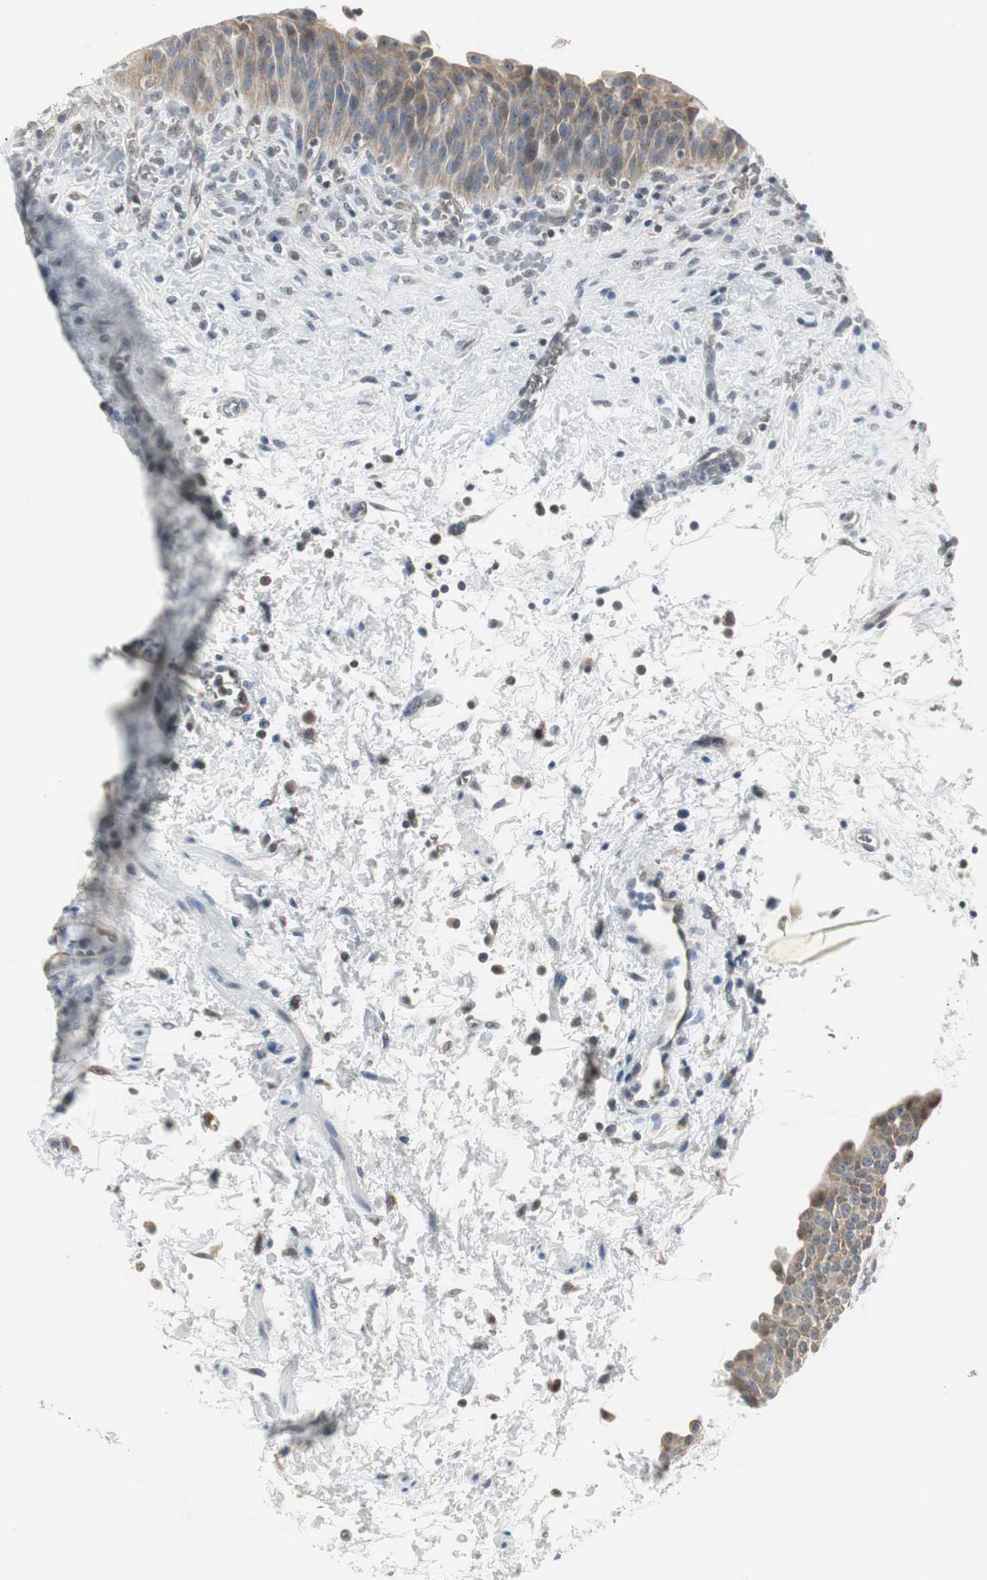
{"staining": {"intensity": "moderate", "quantity": ">75%", "location": "cytoplasmic/membranous"}, "tissue": "urinary bladder", "cell_type": "Urothelial cells", "image_type": "normal", "snomed": [{"axis": "morphology", "description": "Normal tissue, NOS"}, {"axis": "morphology", "description": "Dysplasia, NOS"}, {"axis": "topography", "description": "Urinary bladder"}], "caption": "DAB (3,3'-diaminobenzidine) immunohistochemical staining of unremarkable urinary bladder reveals moderate cytoplasmic/membranous protein expression in approximately >75% of urothelial cells.", "gene": "CCT5", "patient": {"sex": "male", "age": 35}}